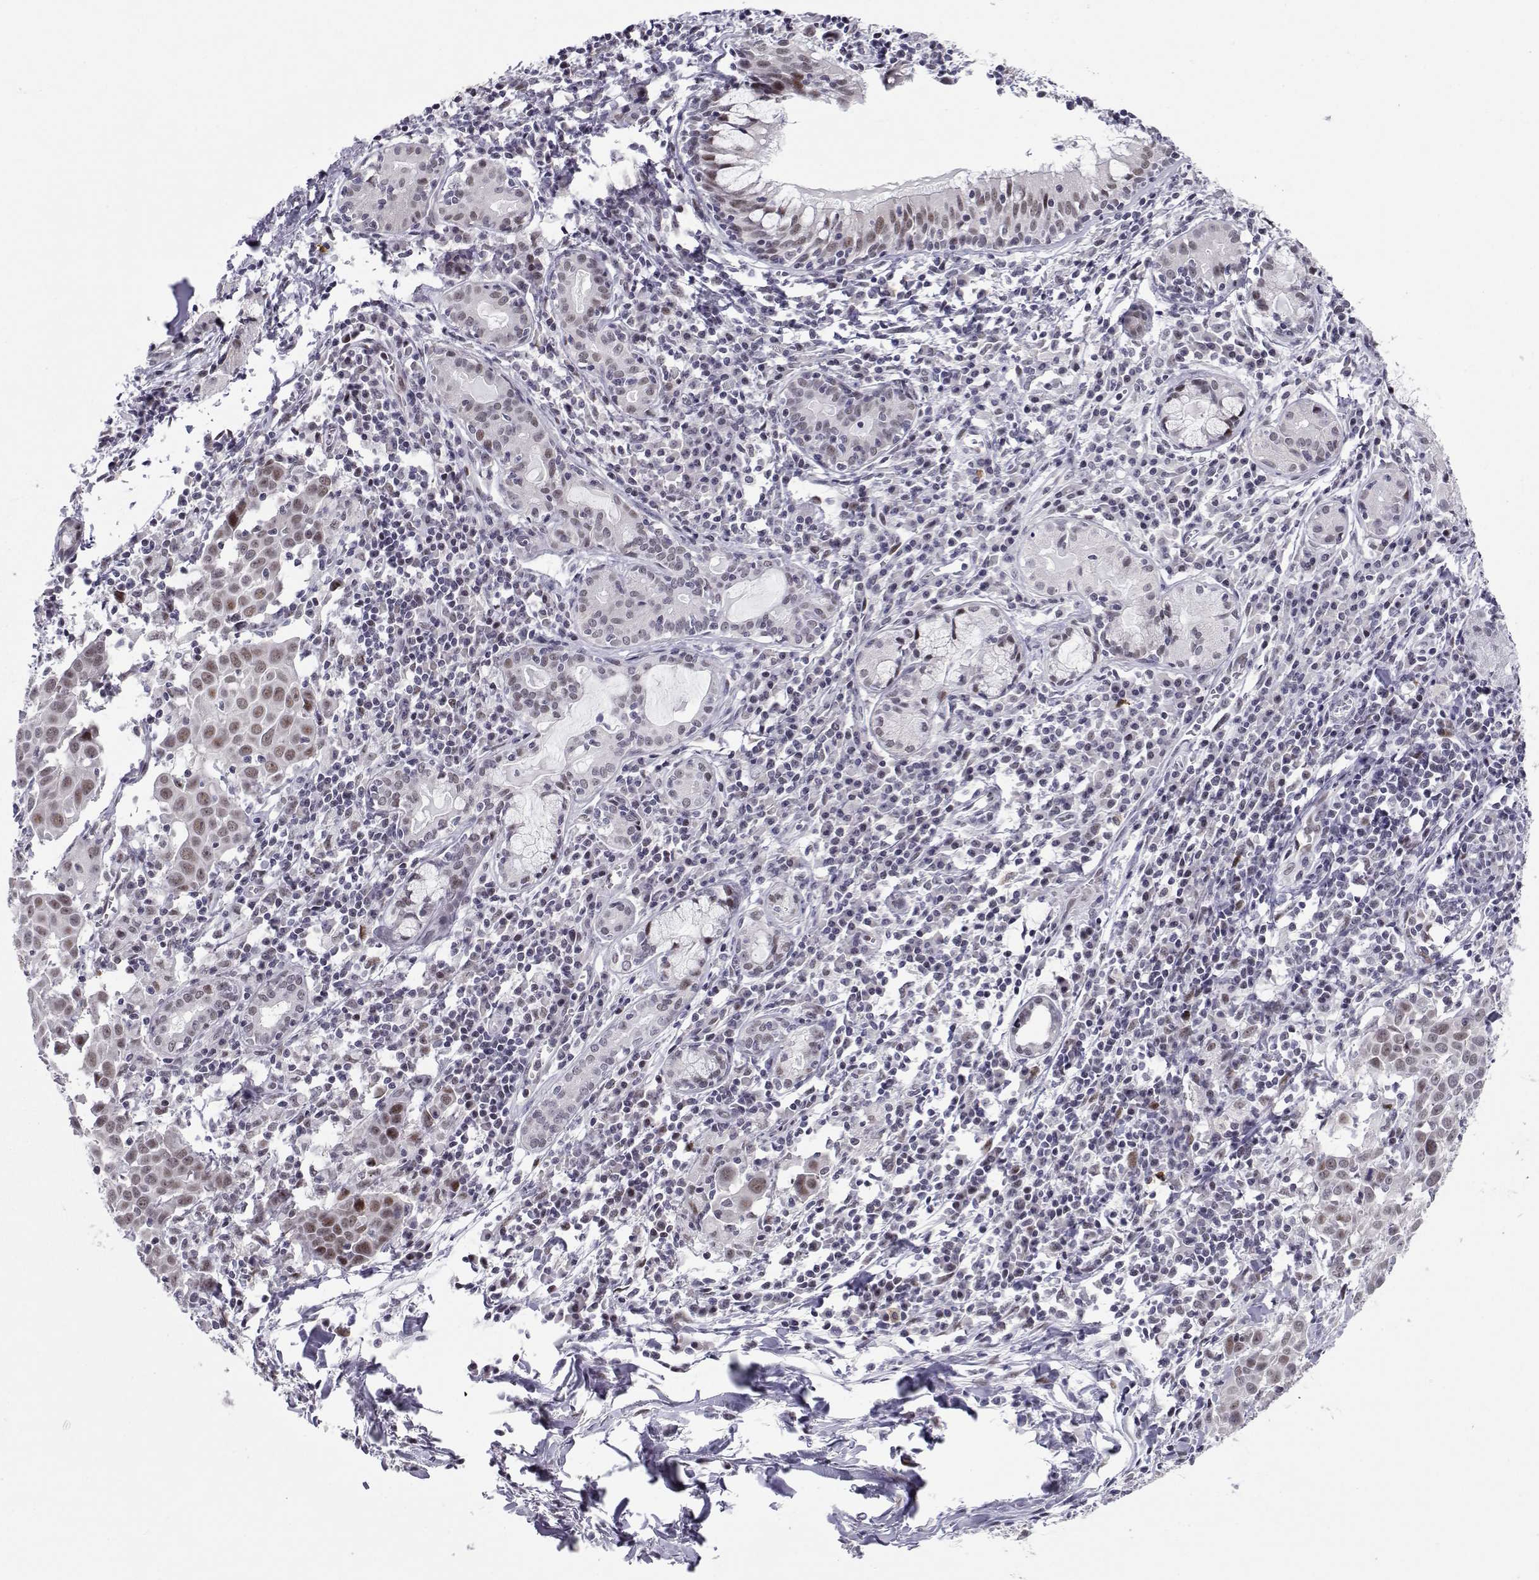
{"staining": {"intensity": "negative", "quantity": "none", "location": "none"}, "tissue": "lung cancer", "cell_type": "Tumor cells", "image_type": "cancer", "snomed": [{"axis": "morphology", "description": "Squamous cell carcinoma, NOS"}, {"axis": "topography", "description": "Lung"}], "caption": "Tumor cells are negative for brown protein staining in lung cancer. Nuclei are stained in blue.", "gene": "SIX6", "patient": {"sex": "male", "age": 57}}